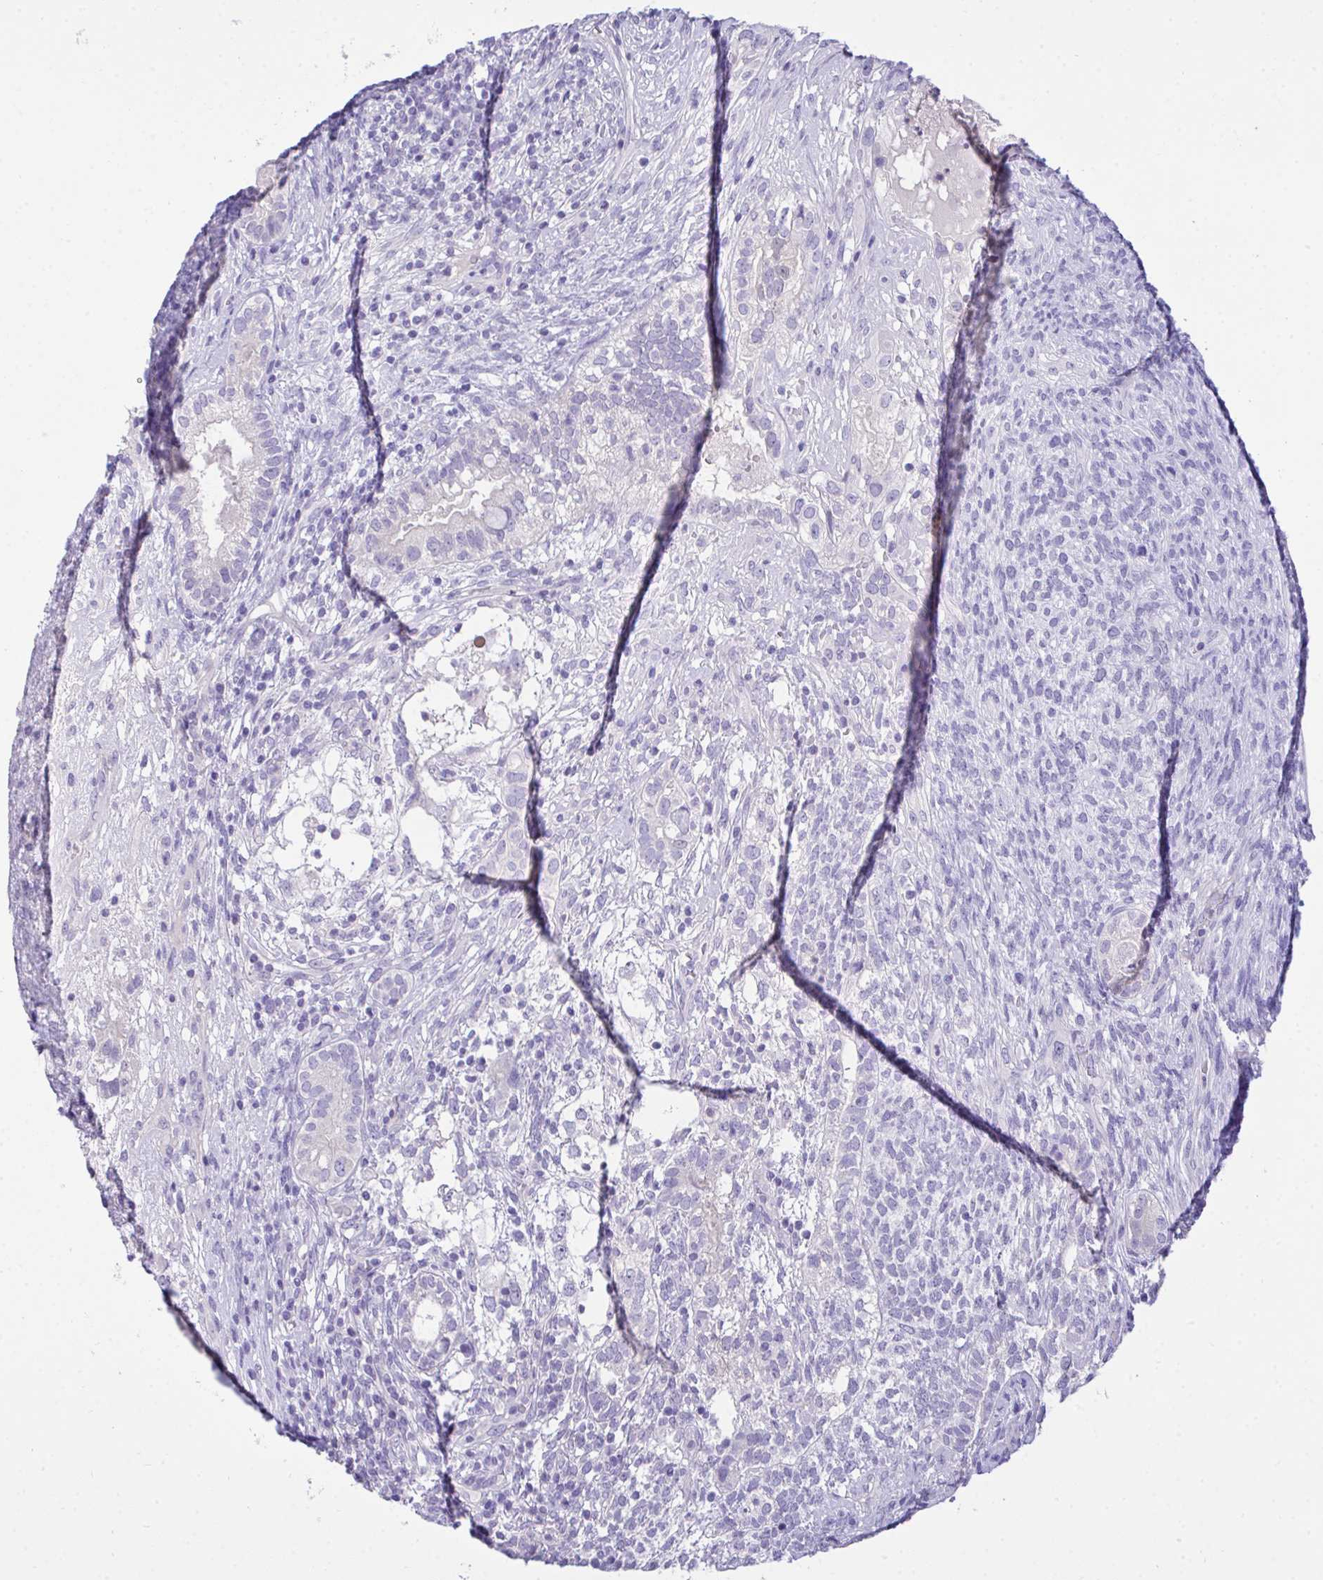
{"staining": {"intensity": "negative", "quantity": "none", "location": "none"}, "tissue": "testis cancer", "cell_type": "Tumor cells", "image_type": "cancer", "snomed": [{"axis": "morphology", "description": "Seminoma, NOS"}, {"axis": "morphology", "description": "Carcinoma, Embryonal, NOS"}, {"axis": "topography", "description": "Testis"}], "caption": "IHC micrograph of testis cancer stained for a protein (brown), which demonstrates no positivity in tumor cells.", "gene": "TMCO5A", "patient": {"sex": "male", "age": 41}}